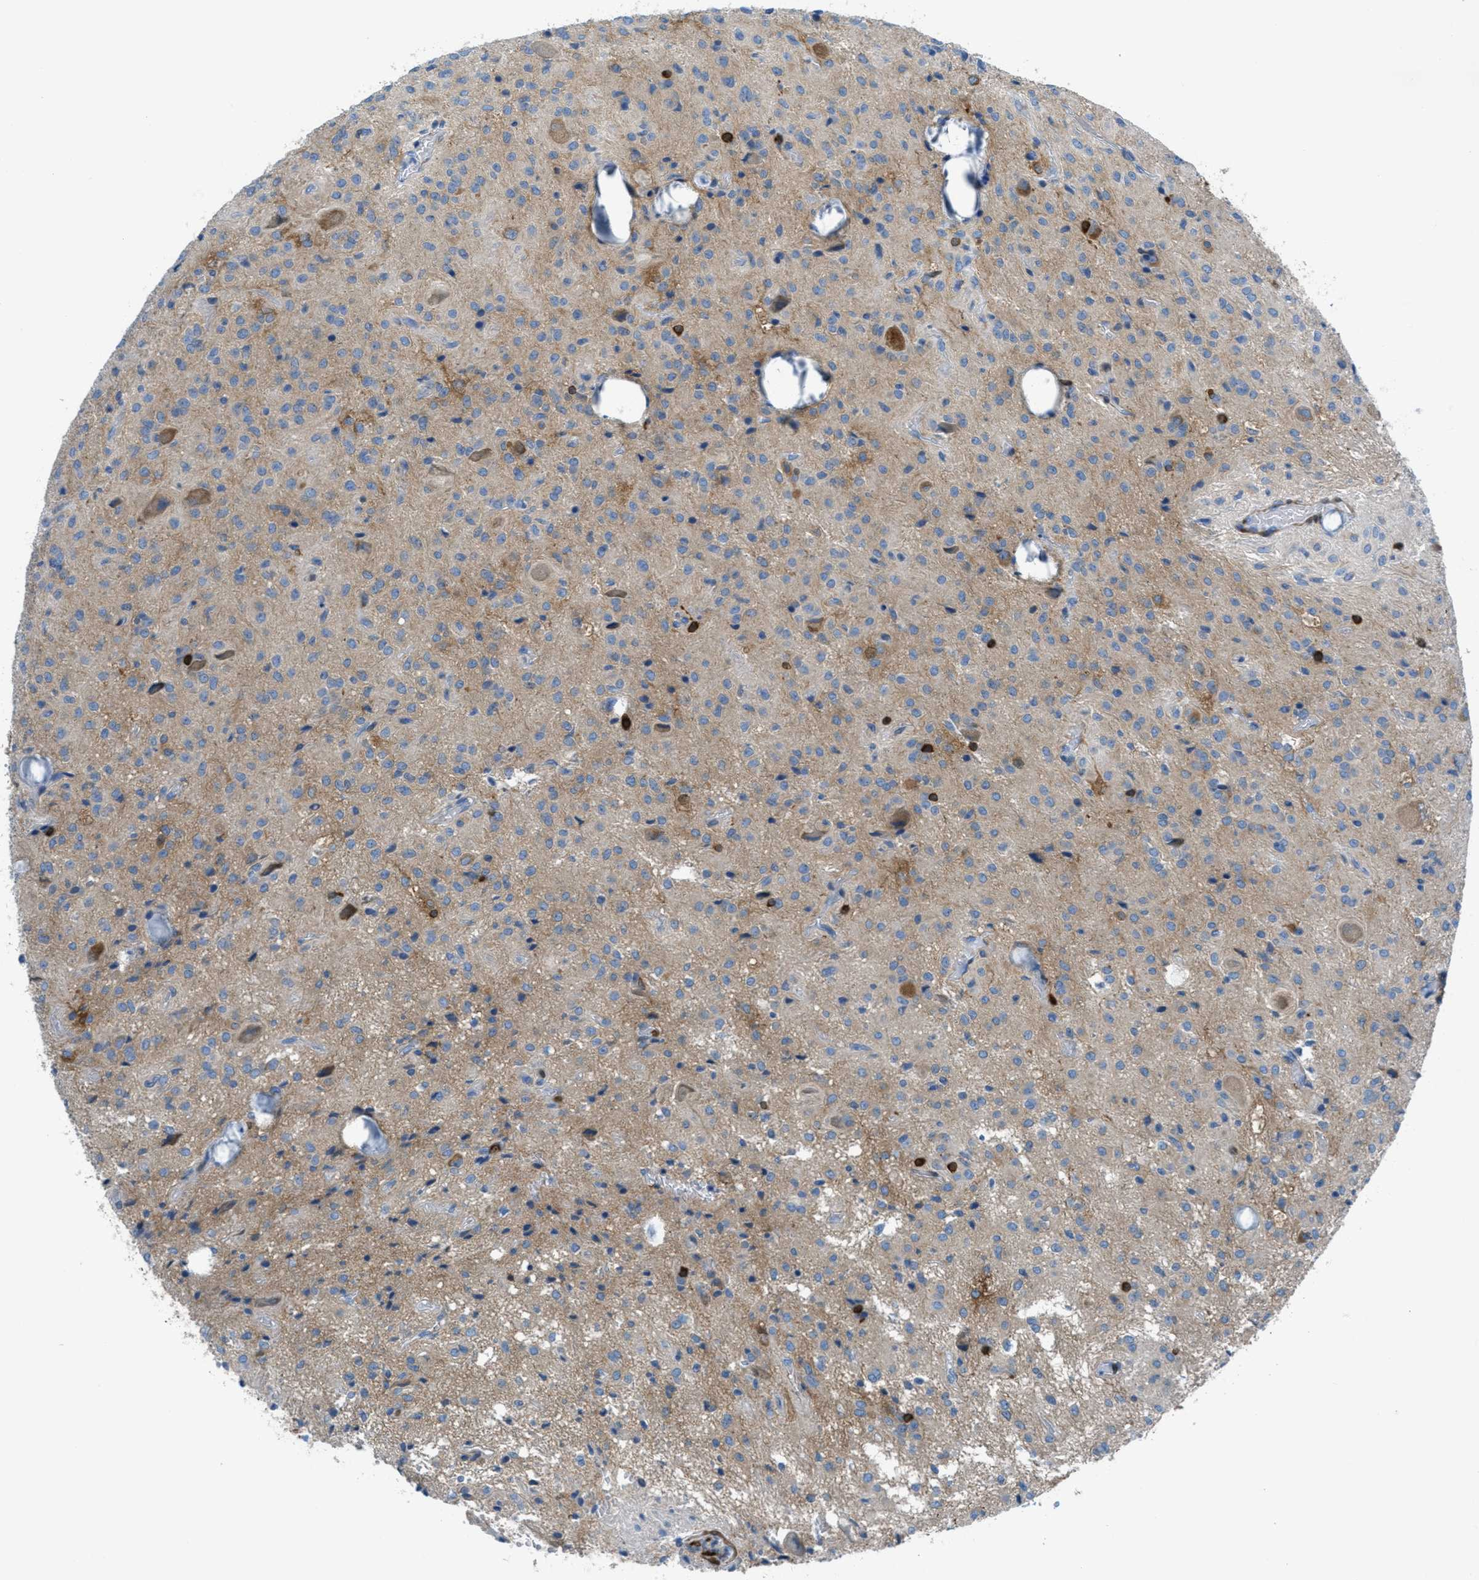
{"staining": {"intensity": "weak", "quantity": "25%-75%", "location": "cytoplasmic/membranous"}, "tissue": "glioma", "cell_type": "Tumor cells", "image_type": "cancer", "snomed": [{"axis": "morphology", "description": "Glioma, malignant, High grade"}, {"axis": "topography", "description": "Brain"}], "caption": "This photomicrograph demonstrates IHC staining of human glioma, with low weak cytoplasmic/membranous staining in approximately 25%-75% of tumor cells.", "gene": "MAPRE2", "patient": {"sex": "male", "age": 47}}